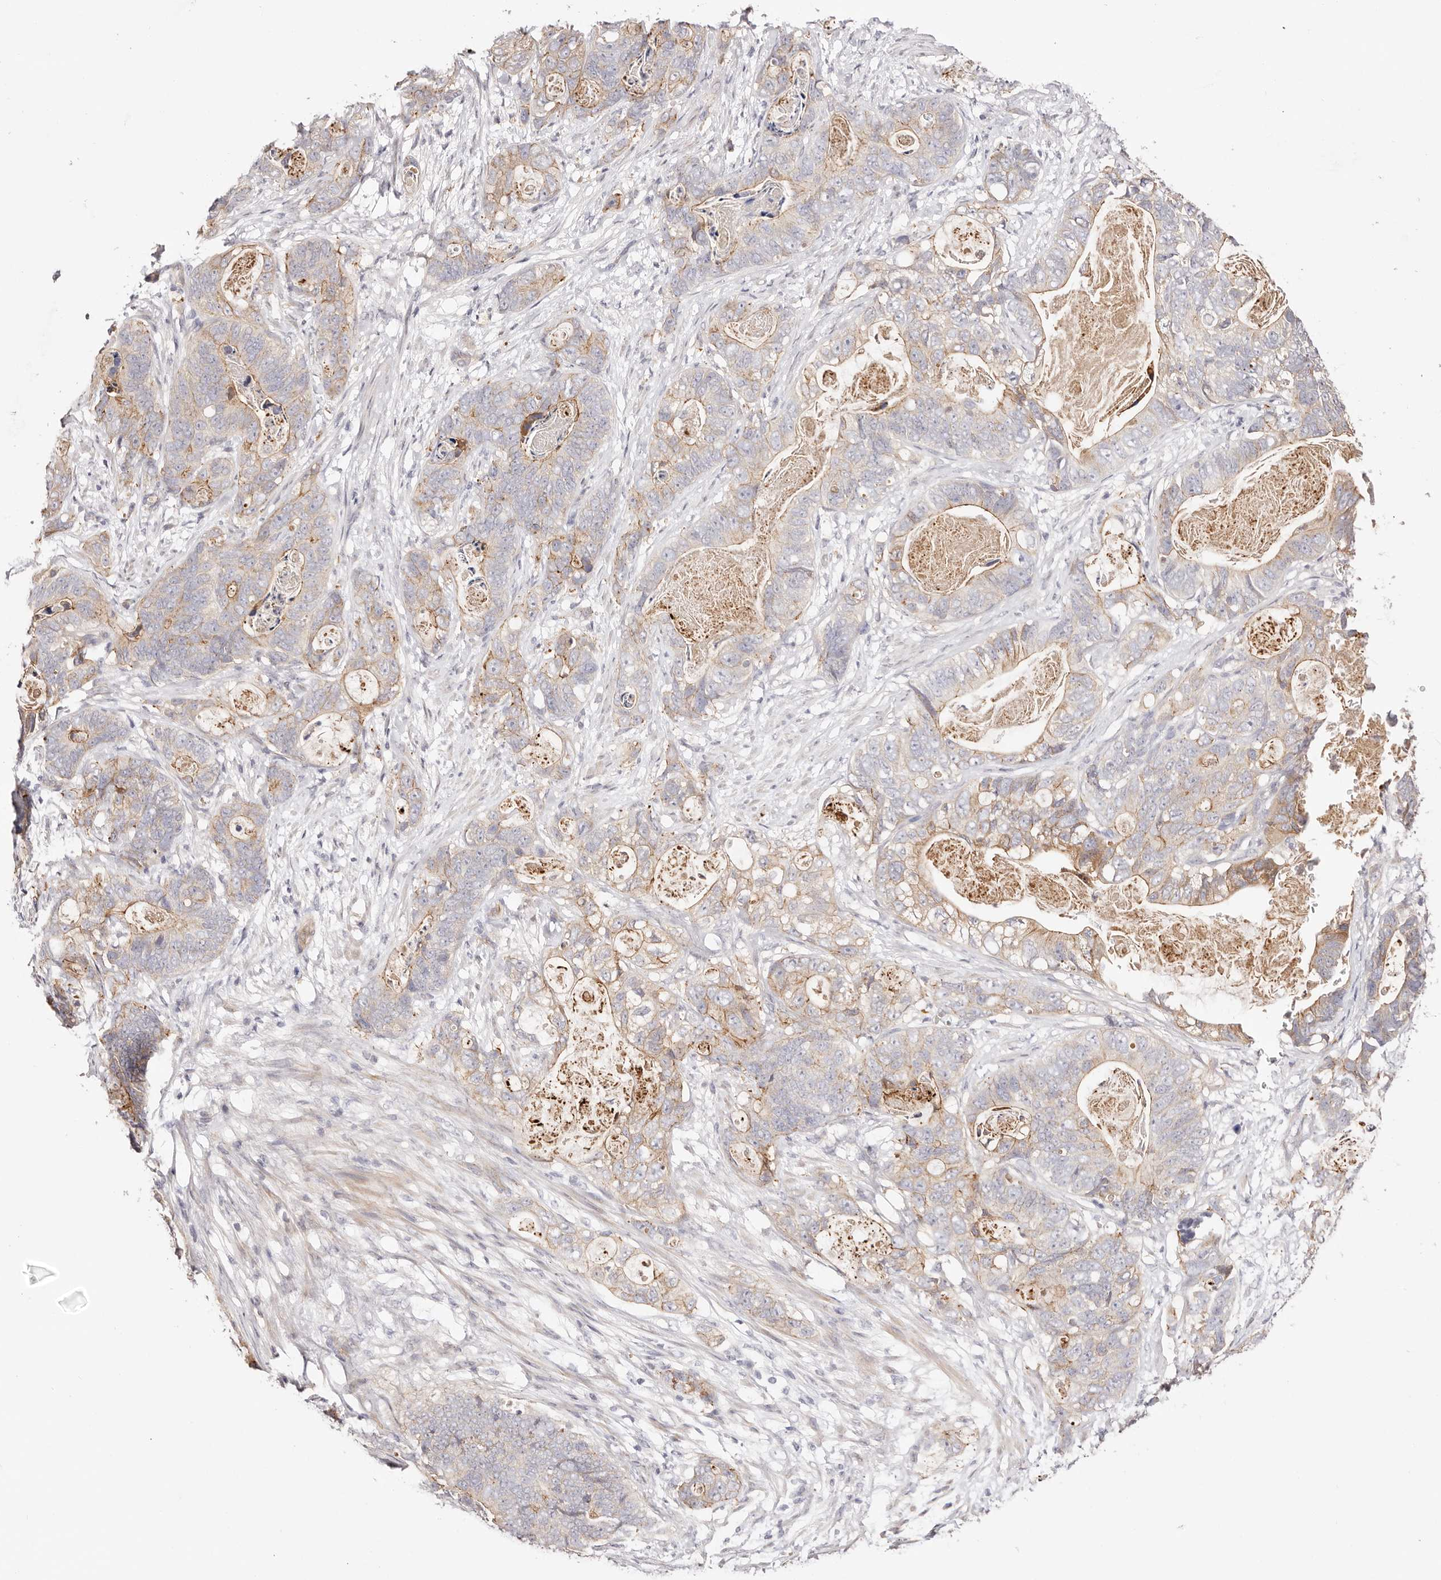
{"staining": {"intensity": "moderate", "quantity": "25%-75%", "location": "cytoplasmic/membranous"}, "tissue": "stomach cancer", "cell_type": "Tumor cells", "image_type": "cancer", "snomed": [{"axis": "morphology", "description": "Normal tissue, NOS"}, {"axis": "morphology", "description": "Adenocarcinoma, NOS"}, {"axis": "topography", "description": "Stomach"}], "caption": "IHC (DAB) staining of human stomach cancer (adenocarcinoma) demonstrates moderate cytoplasmic/membranous protein positivity in about 25%-75% of tumor cells. (Stains: DAB in brown, nuclei in blue, Microscopy: brightfield microscopy at high magnification).", "gene": "SLC35B2", "patient": {"sex": "female", "age": 89}}